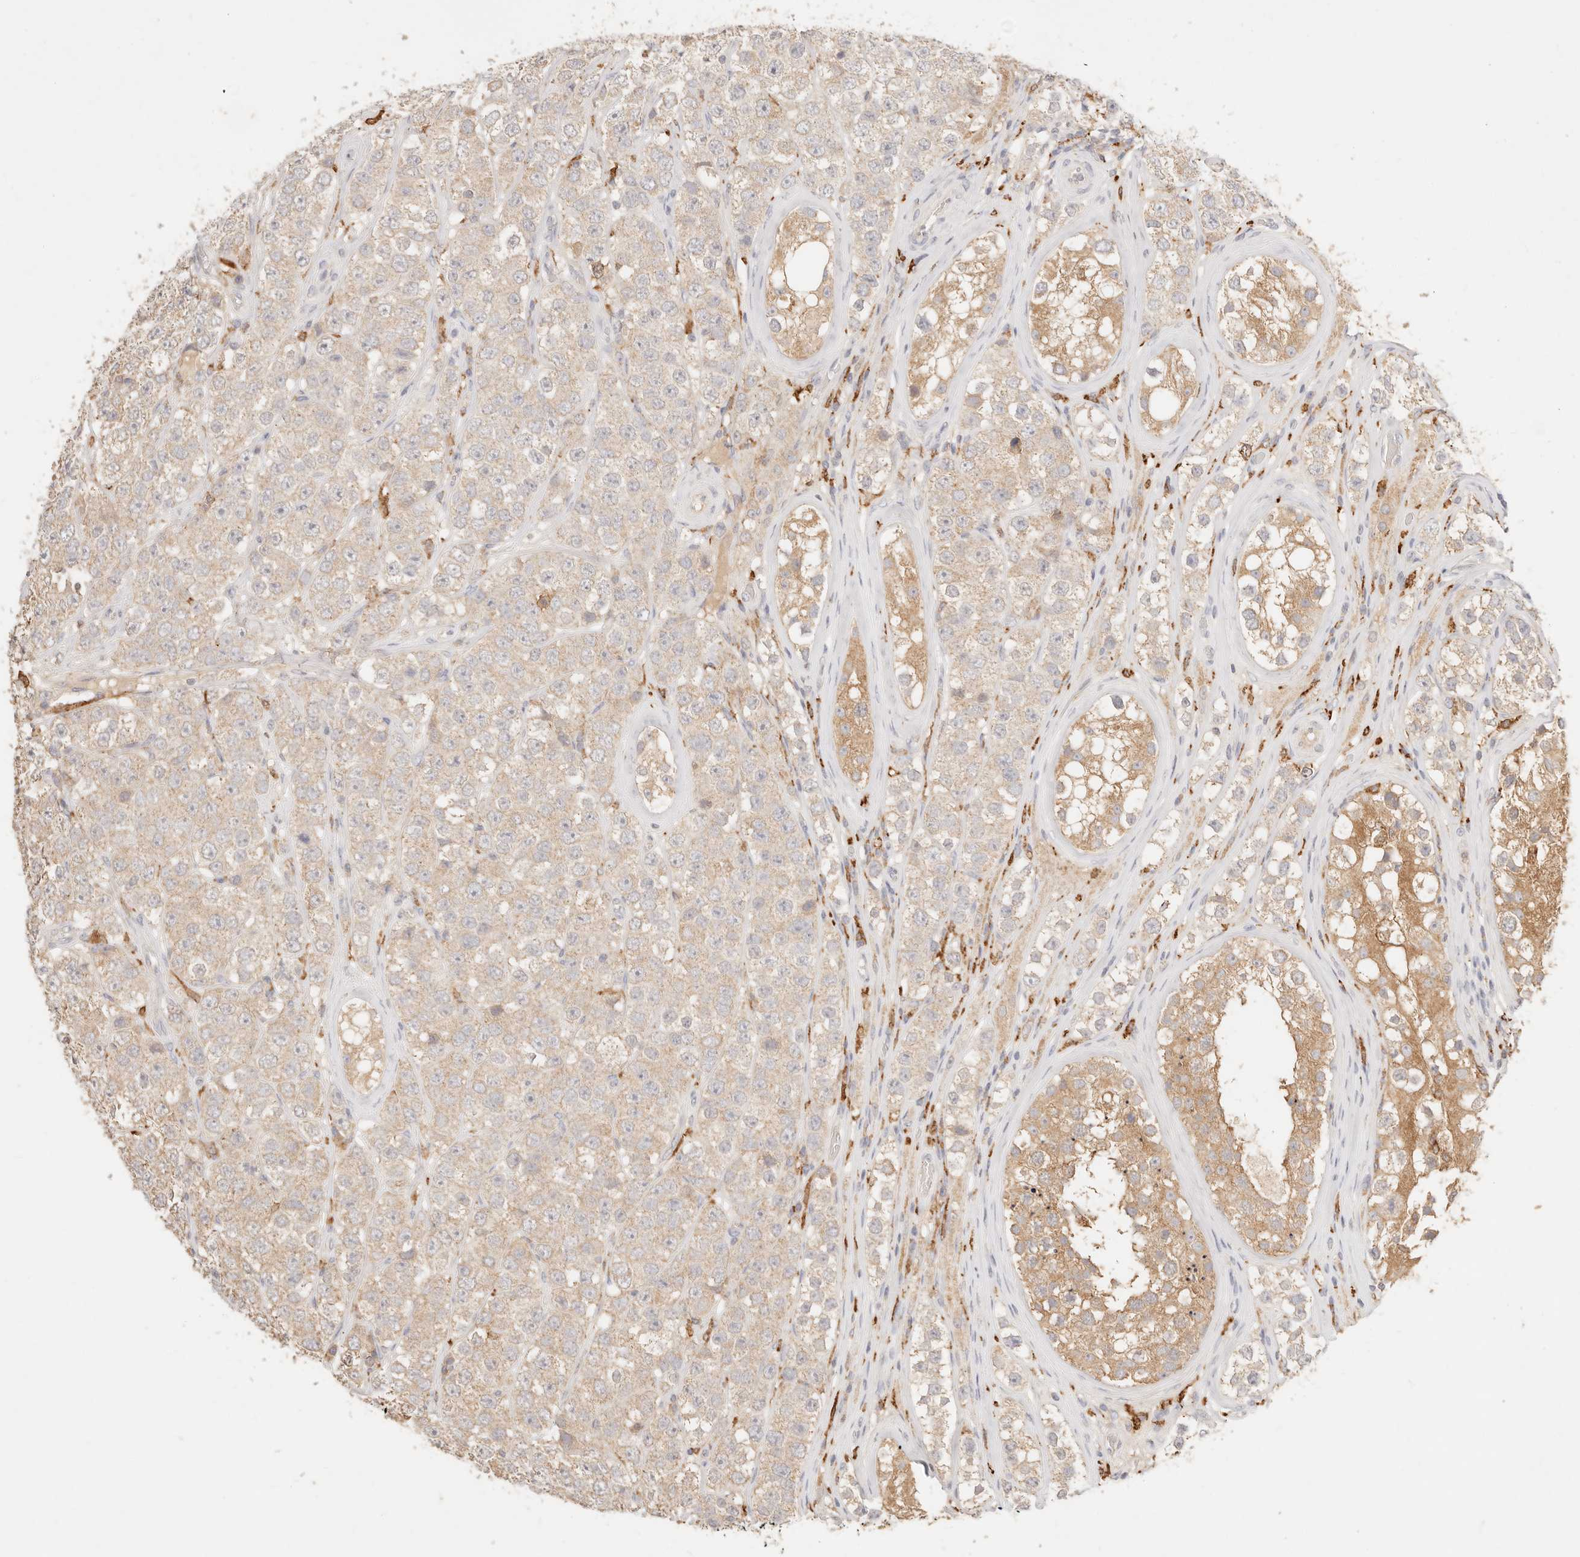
{"staining": {"intensity": "weak", "quantity": ">75%", "location": "cytoplasmic/membranous"}, "tissue": "testis cancer", "cell_type": "Tumor cells", "image_type": "cancer", "snomed": [{"axis": "morphology", "description": "Seminoma, NOS"}, {"axis": "topography", "description": "Testis"}], "caption": "A high-resolution micrograph shows IHC staining of testis cancer, which demonstrates weak cytoplasmic/membranous expression in approximately >75% of tumor cells. (IHC, brightfield microscopy, high magnification).", "gene": "HK2", "patient": {"sex": "male", "age": 28}}